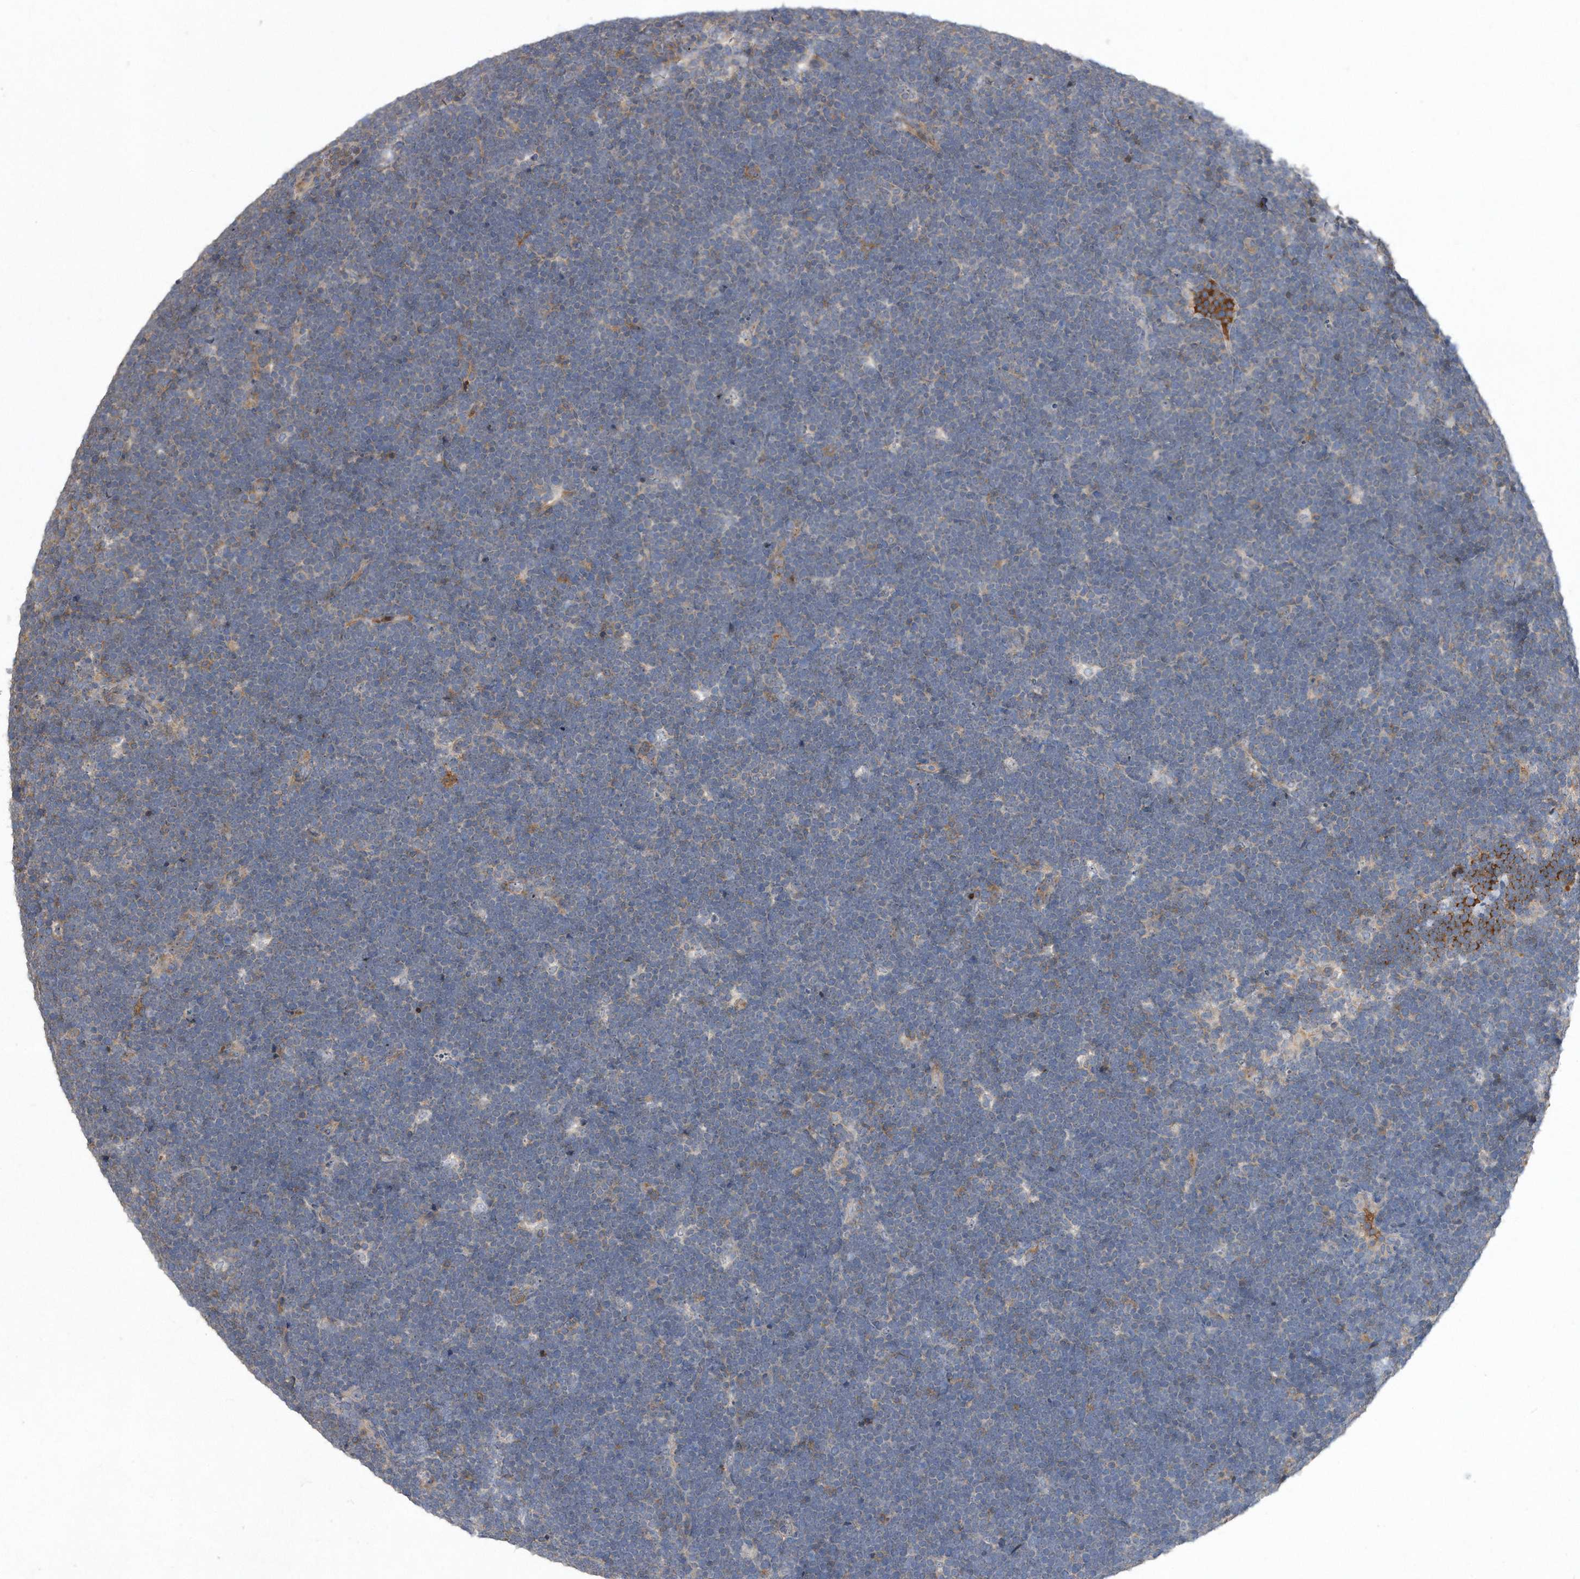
{"staining": {"intensity": "negative", "quantity": "none", "location": "none"}, "tissue": "lymphoma", "cell_type": "Tumor cells", "image_type": "cancer", "snomed": [{"axis": "morphology", "description": "Malignant lymphoma, non-Hodgkin's type, High grade"}, {"axis": "topography", "description": "Lymph node"}], "caption": "This is a photomicrograph of immunohistochemistry (IHC) staining of malignant lymphoma, non-Hodgkin's type (high-grade), which shows no expression in tumor cells.", "gene": "PGBD2", "patient": {"sex": "male", "age": 13}}